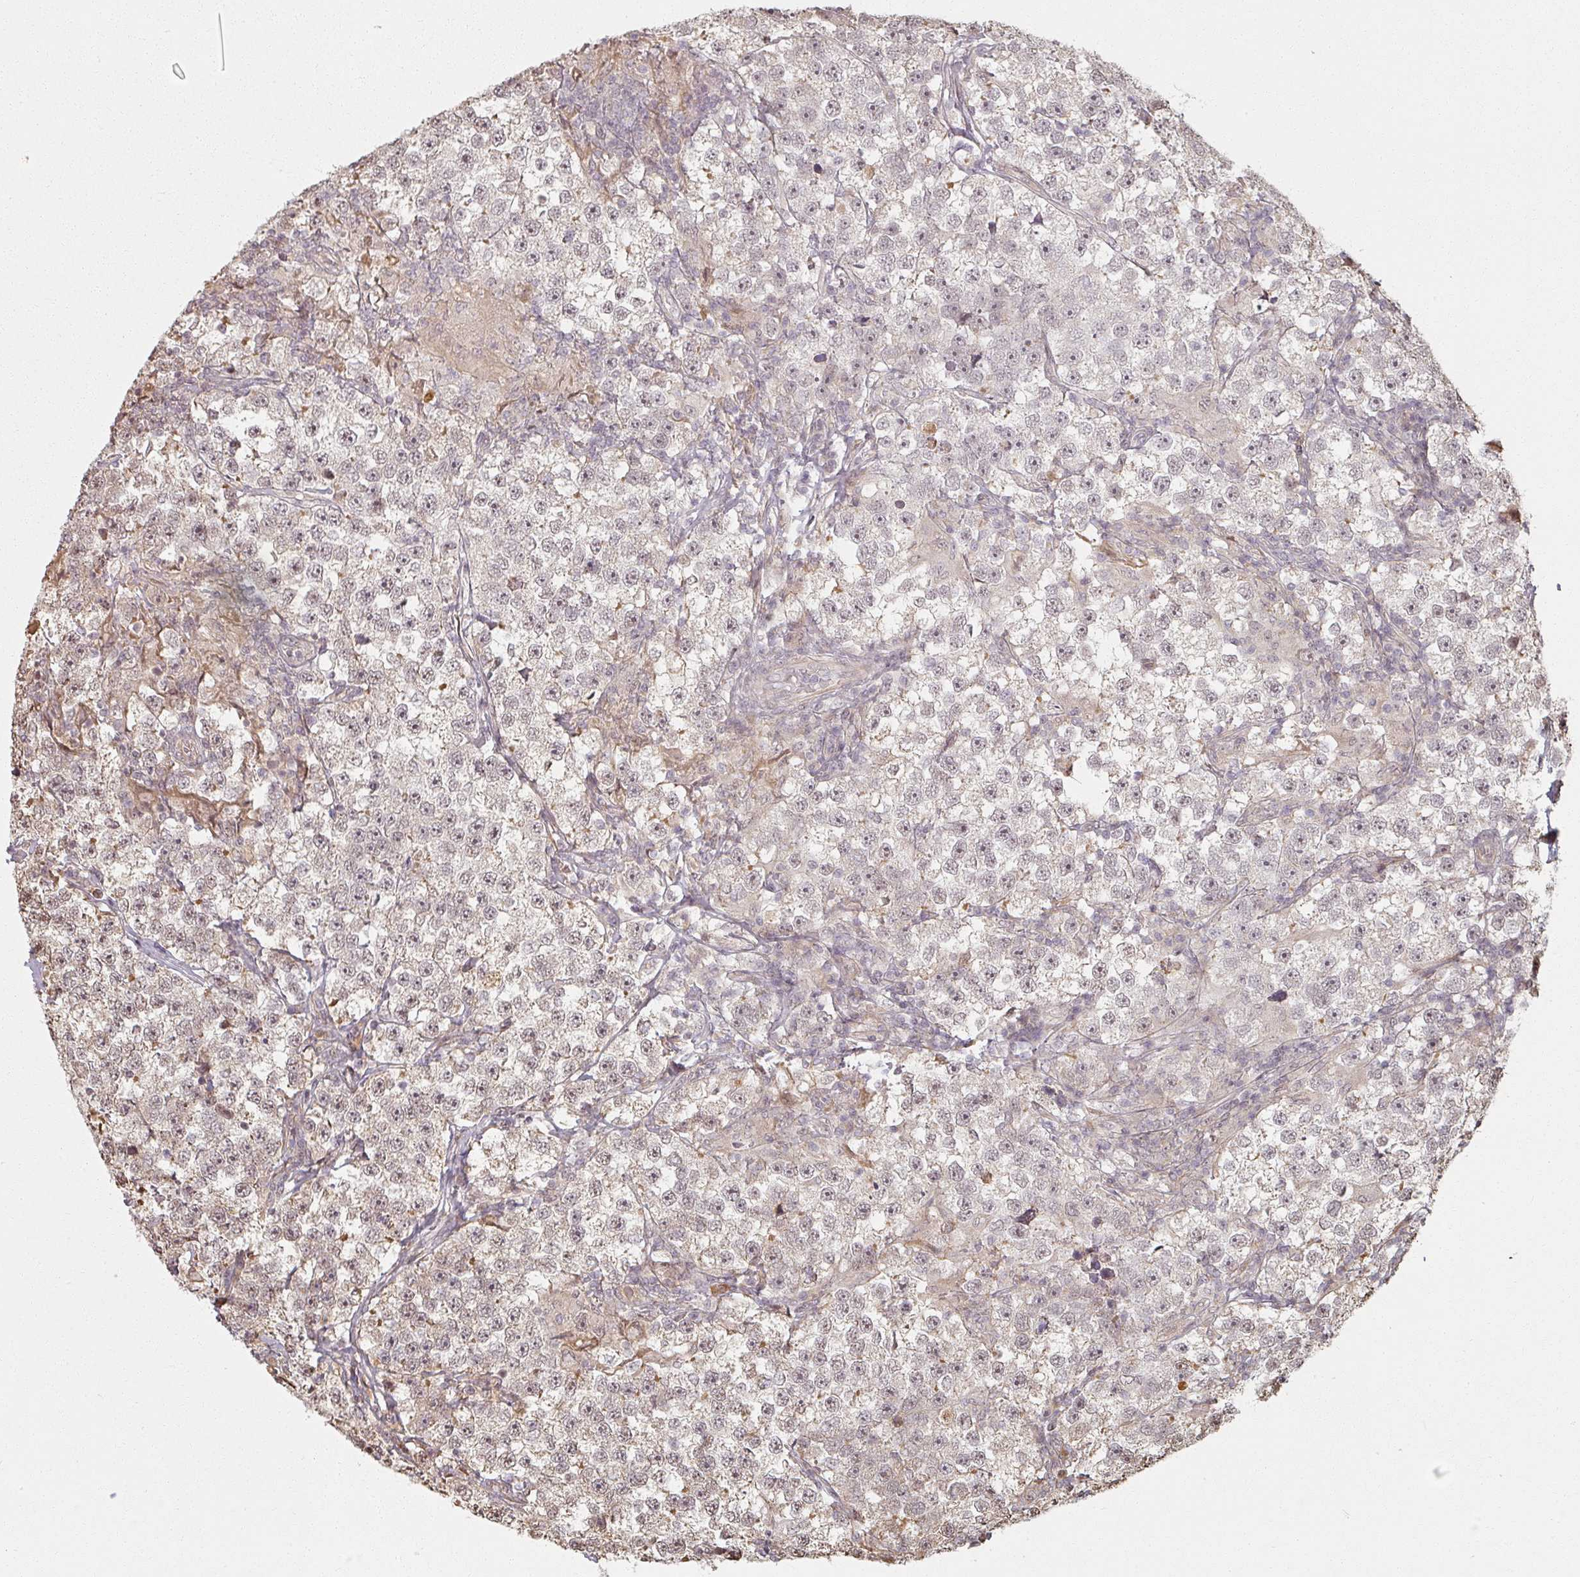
{"staining": {"intensity": "weak", "quantity": "<25%", "location": "cytoplasmic/membranous,nuclear"}, "tissue": "testis cancer", "cell_type": "Tumor cells", "image_type": "cancer", "snomed": [{"axis": "morphology", "description": "Seminoma, NOS"}, {"axis": "topography", "description": "Testis"}], "caption": "Immunohistochemistry (IHC) histopathology image of human testis seminoma stained for a protein (brown), which demonstrates no expression in tumor cells.", "gene": "MED19", "patient": {"sex": "male", "age": 46}}